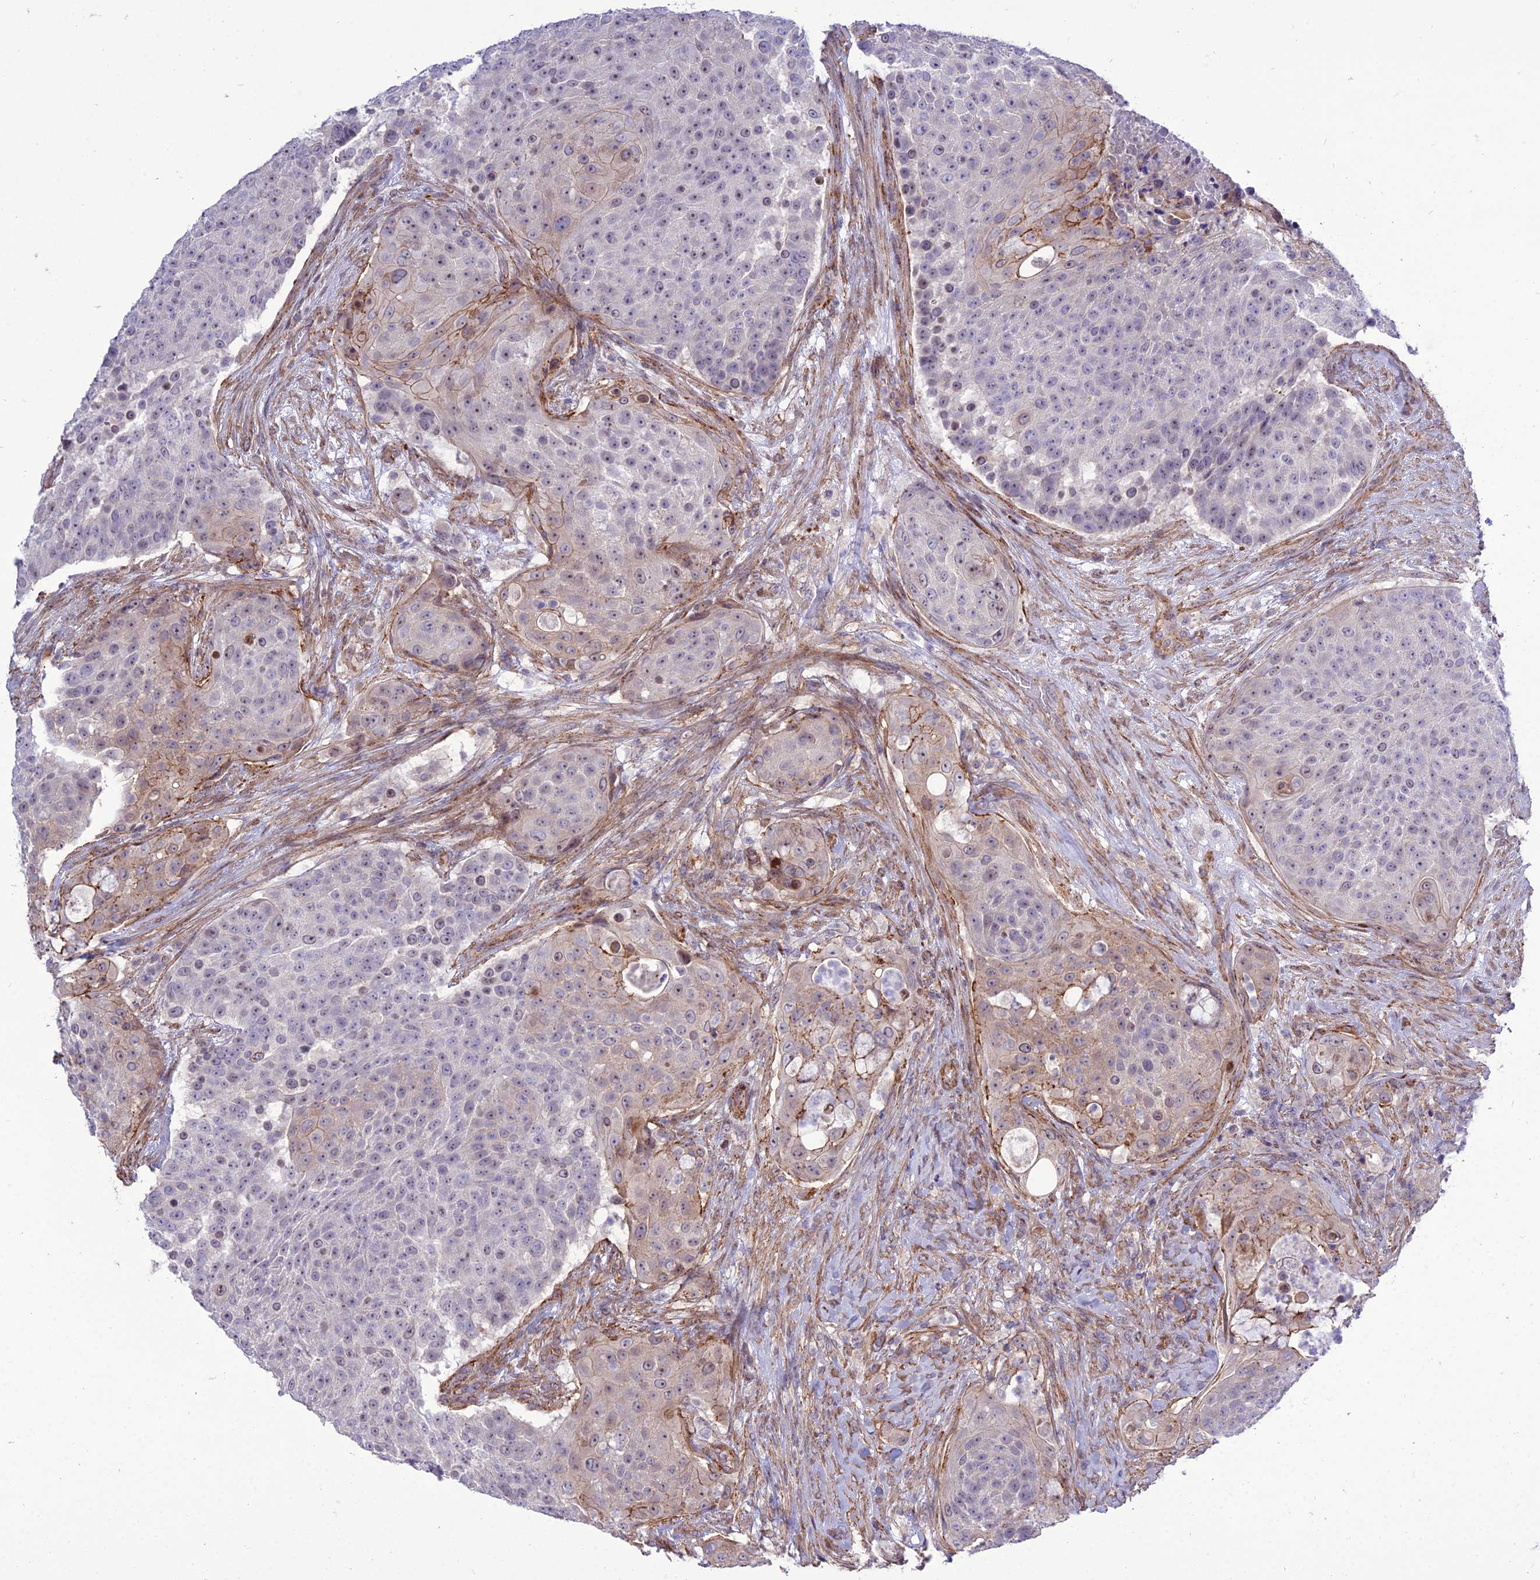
{"staining": {"intensity": "weak", "quantity": "<25%", "location": "cytoplasmic/membranous"}, "tissue": "urothelial cancer", "cell_type": "Tumor cells", "image_type": "cancer", "snomed": [{"axis": "morphology", "description": "Urothelial carcinoma, High grade"}, {"axis": "topography", "description": "Urinary bladder"}], "caption": "There is no significant positivity in tumor cells of urothelial cancer.", "gene": "TSPYL2", "patient": {"sex": "female", "age": 63}}